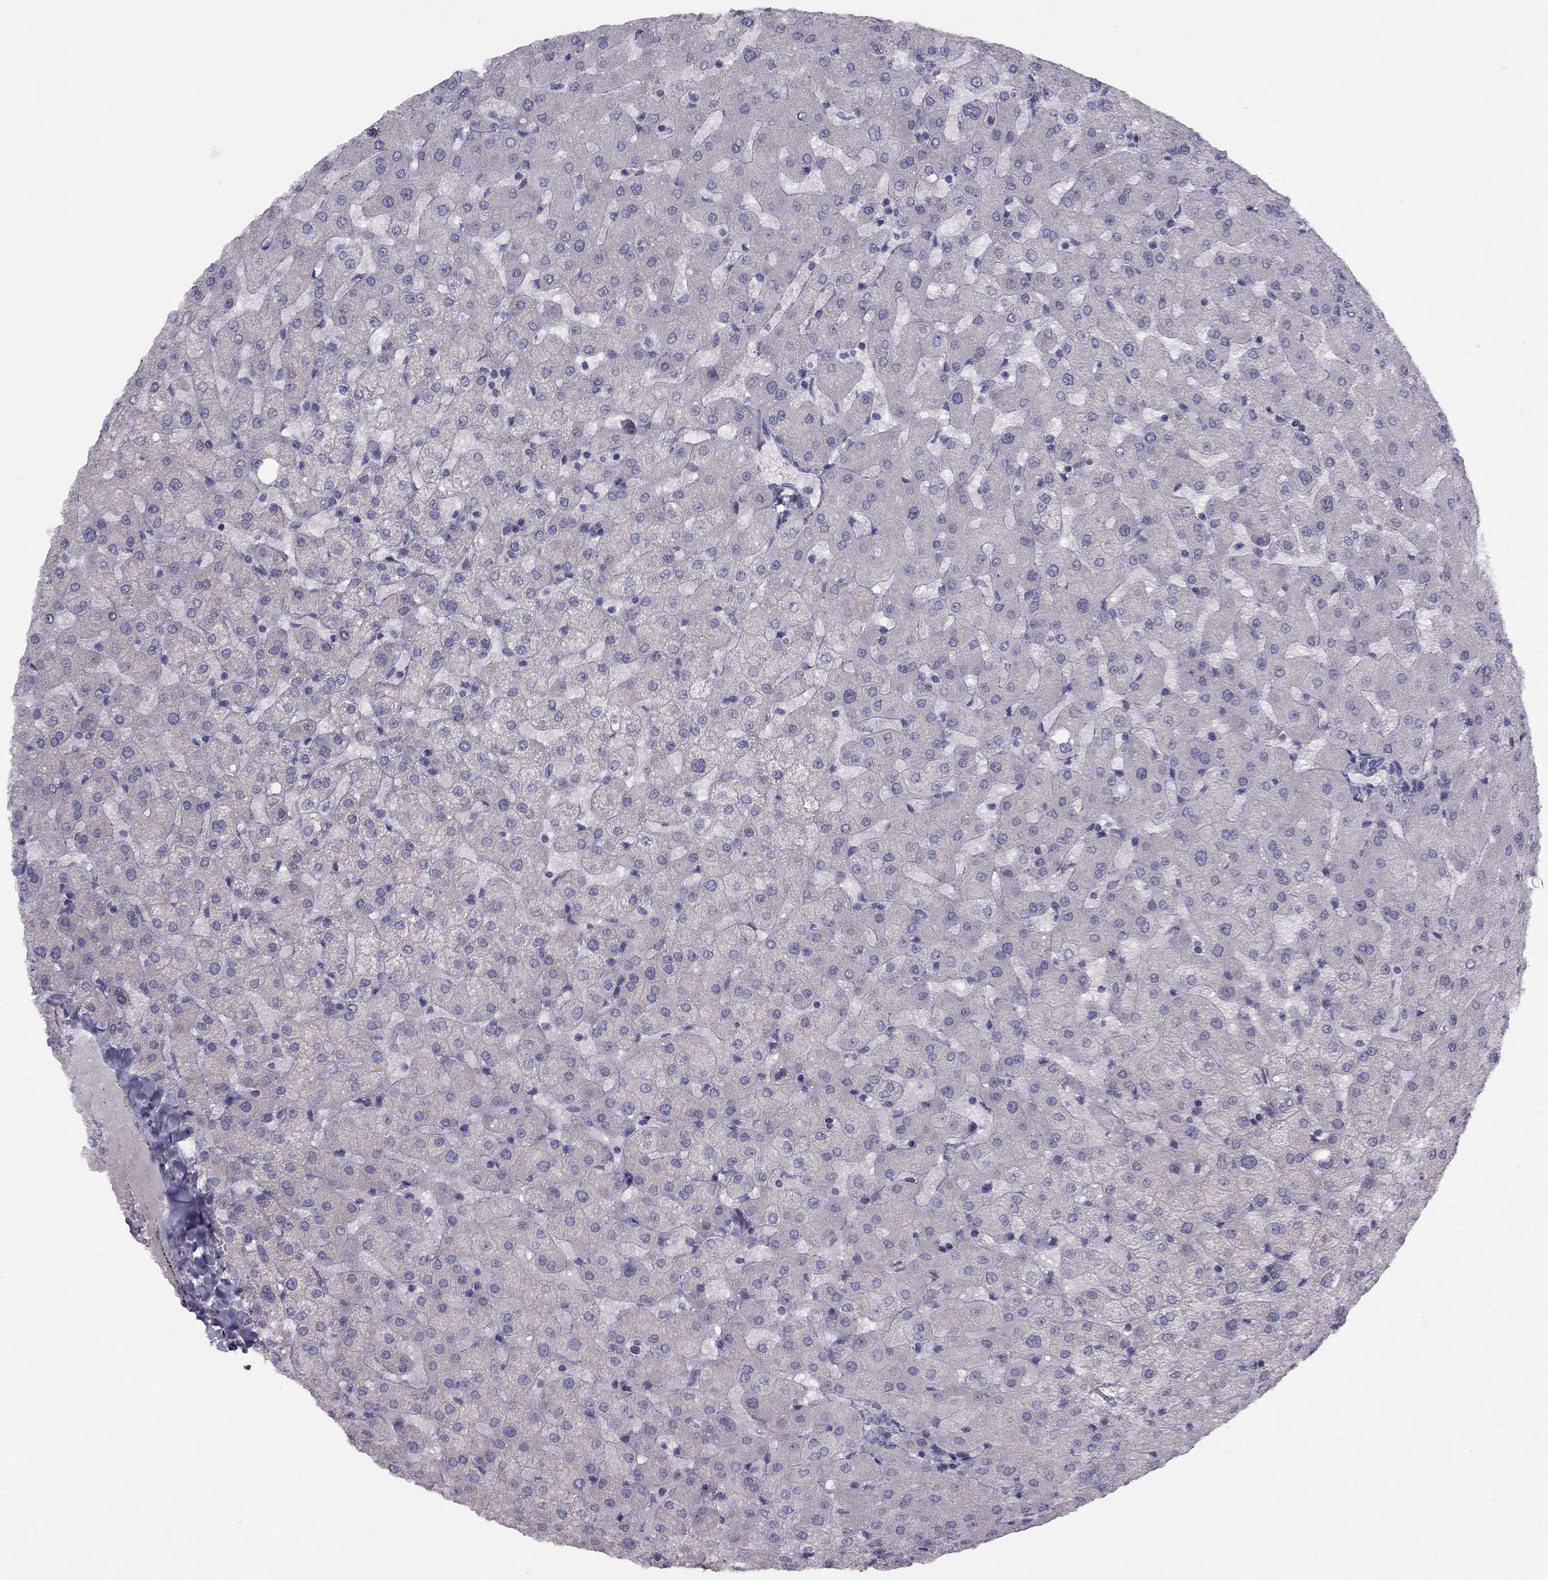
{"staining": {"intensity": "negative", "quantity": "none", "location": "none"}, "tissue": "liver", "cell_type": "Cholangiocytes", "image_type": "normal", "snomed": [{"axis": "morphology", "description": "Normal tissue, NOS"}, {"axis": "topography", "description": "Liver"}], "caption": "IHC photomicrograph of benign human liver stained for a protein (brown), which exhibits no positivity in cholangiocytes. (DAB (3,3'-diaminobenzidine) IHC with hematoxylin counter stain).", "gene": "TRPS1", "patient": {"sex": "female", "age": 50}}